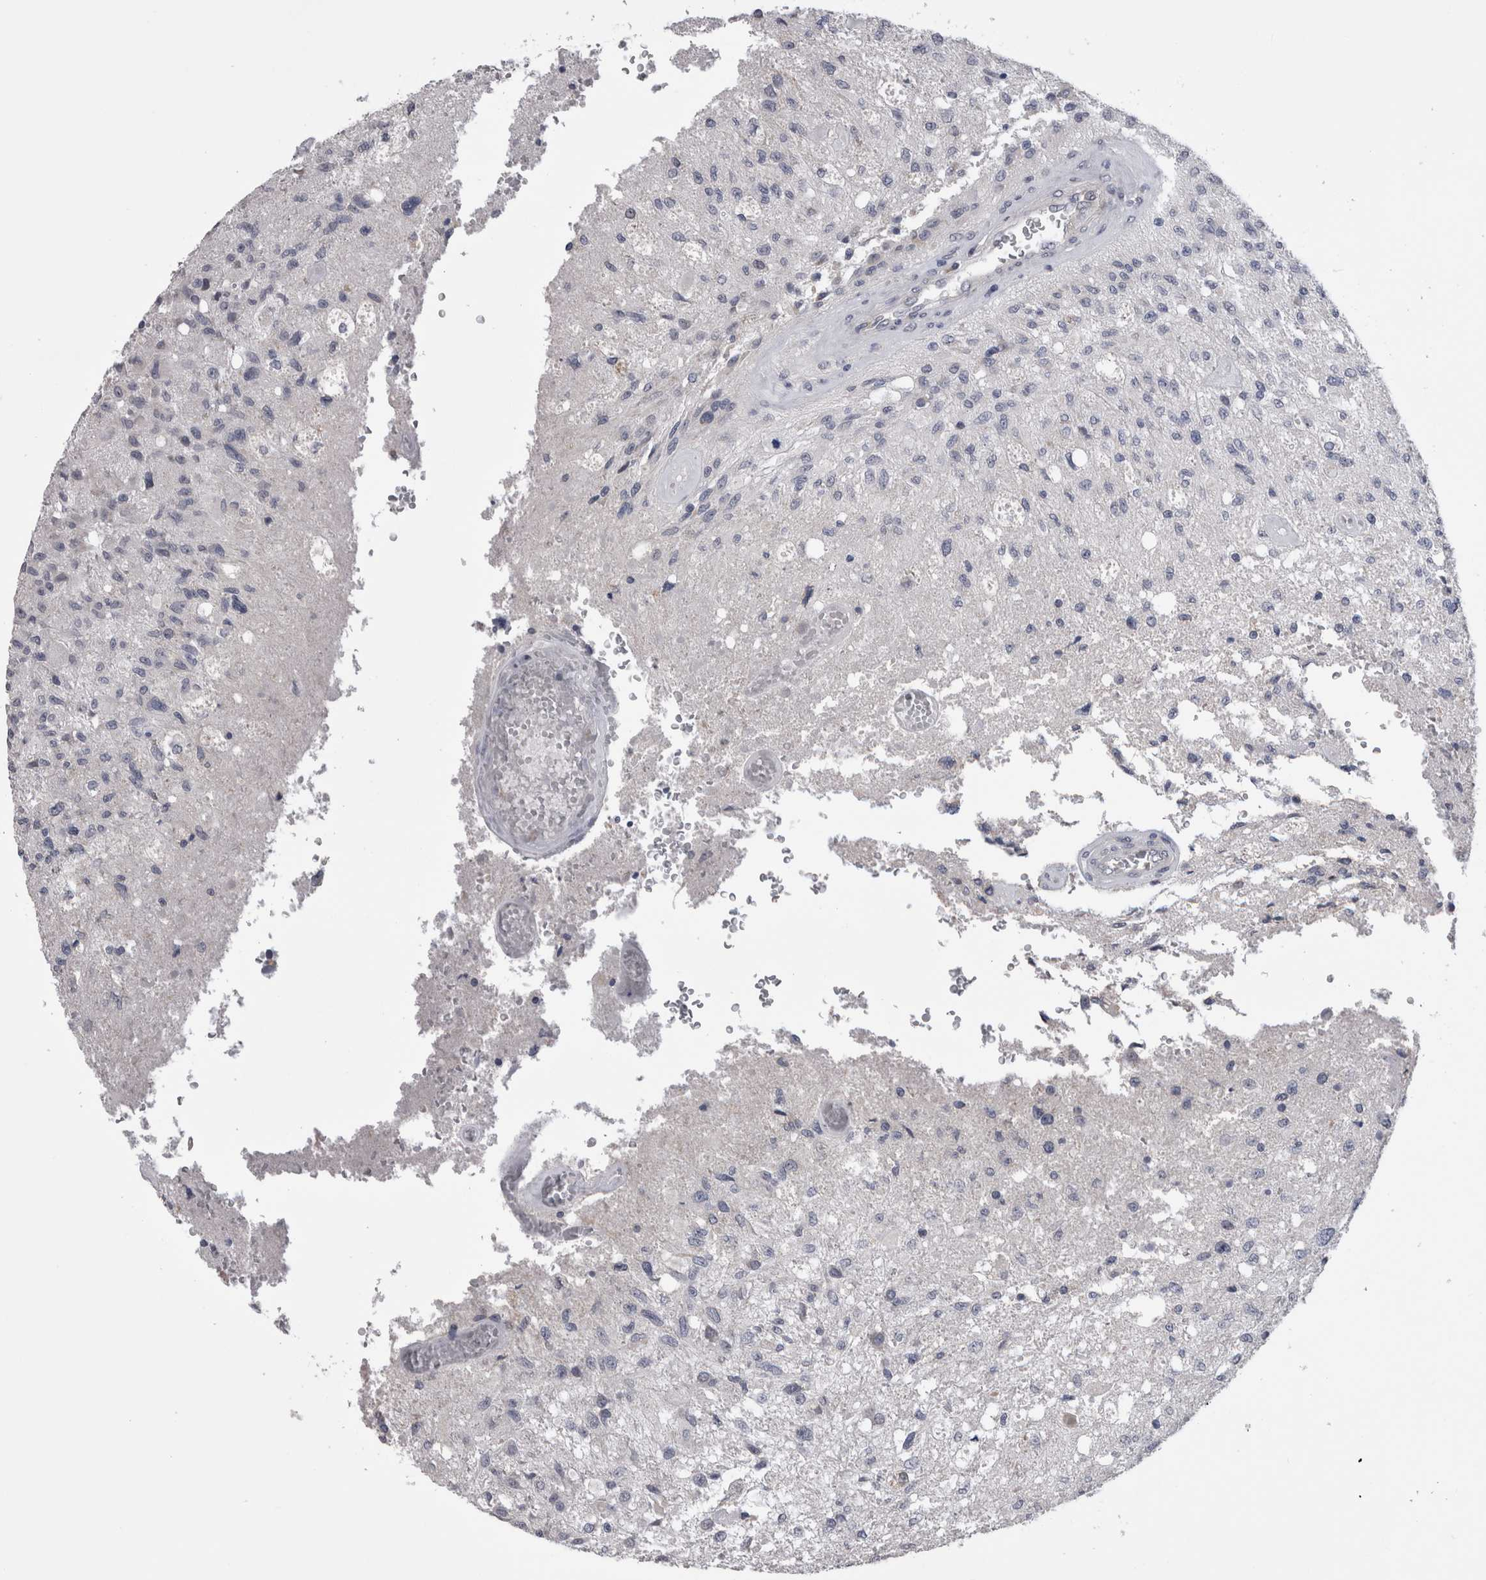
{"staining": {"intensity": "negative", "quantity": "none", "location": "none"}, "tissue": "glioma", "cell_type": "Tumor cells", "image_type": "cancer", "snomed": [{"axis": "morphology", "description": "Normal tissue, NOS"}, {"axis": "morphology", "description": "Glioma, malignant, High grade"}, {"axis": "topography", "description": "Cerebral cortex"}], "caption": "DAB (3,3'-diaminobenzidine) immunohistochemical staining of malignant high-grade glioma reveals no significant staining in tumor cells.", "gene": "ARHGAP29", "patient": {"sex": "male", "age": 77}}